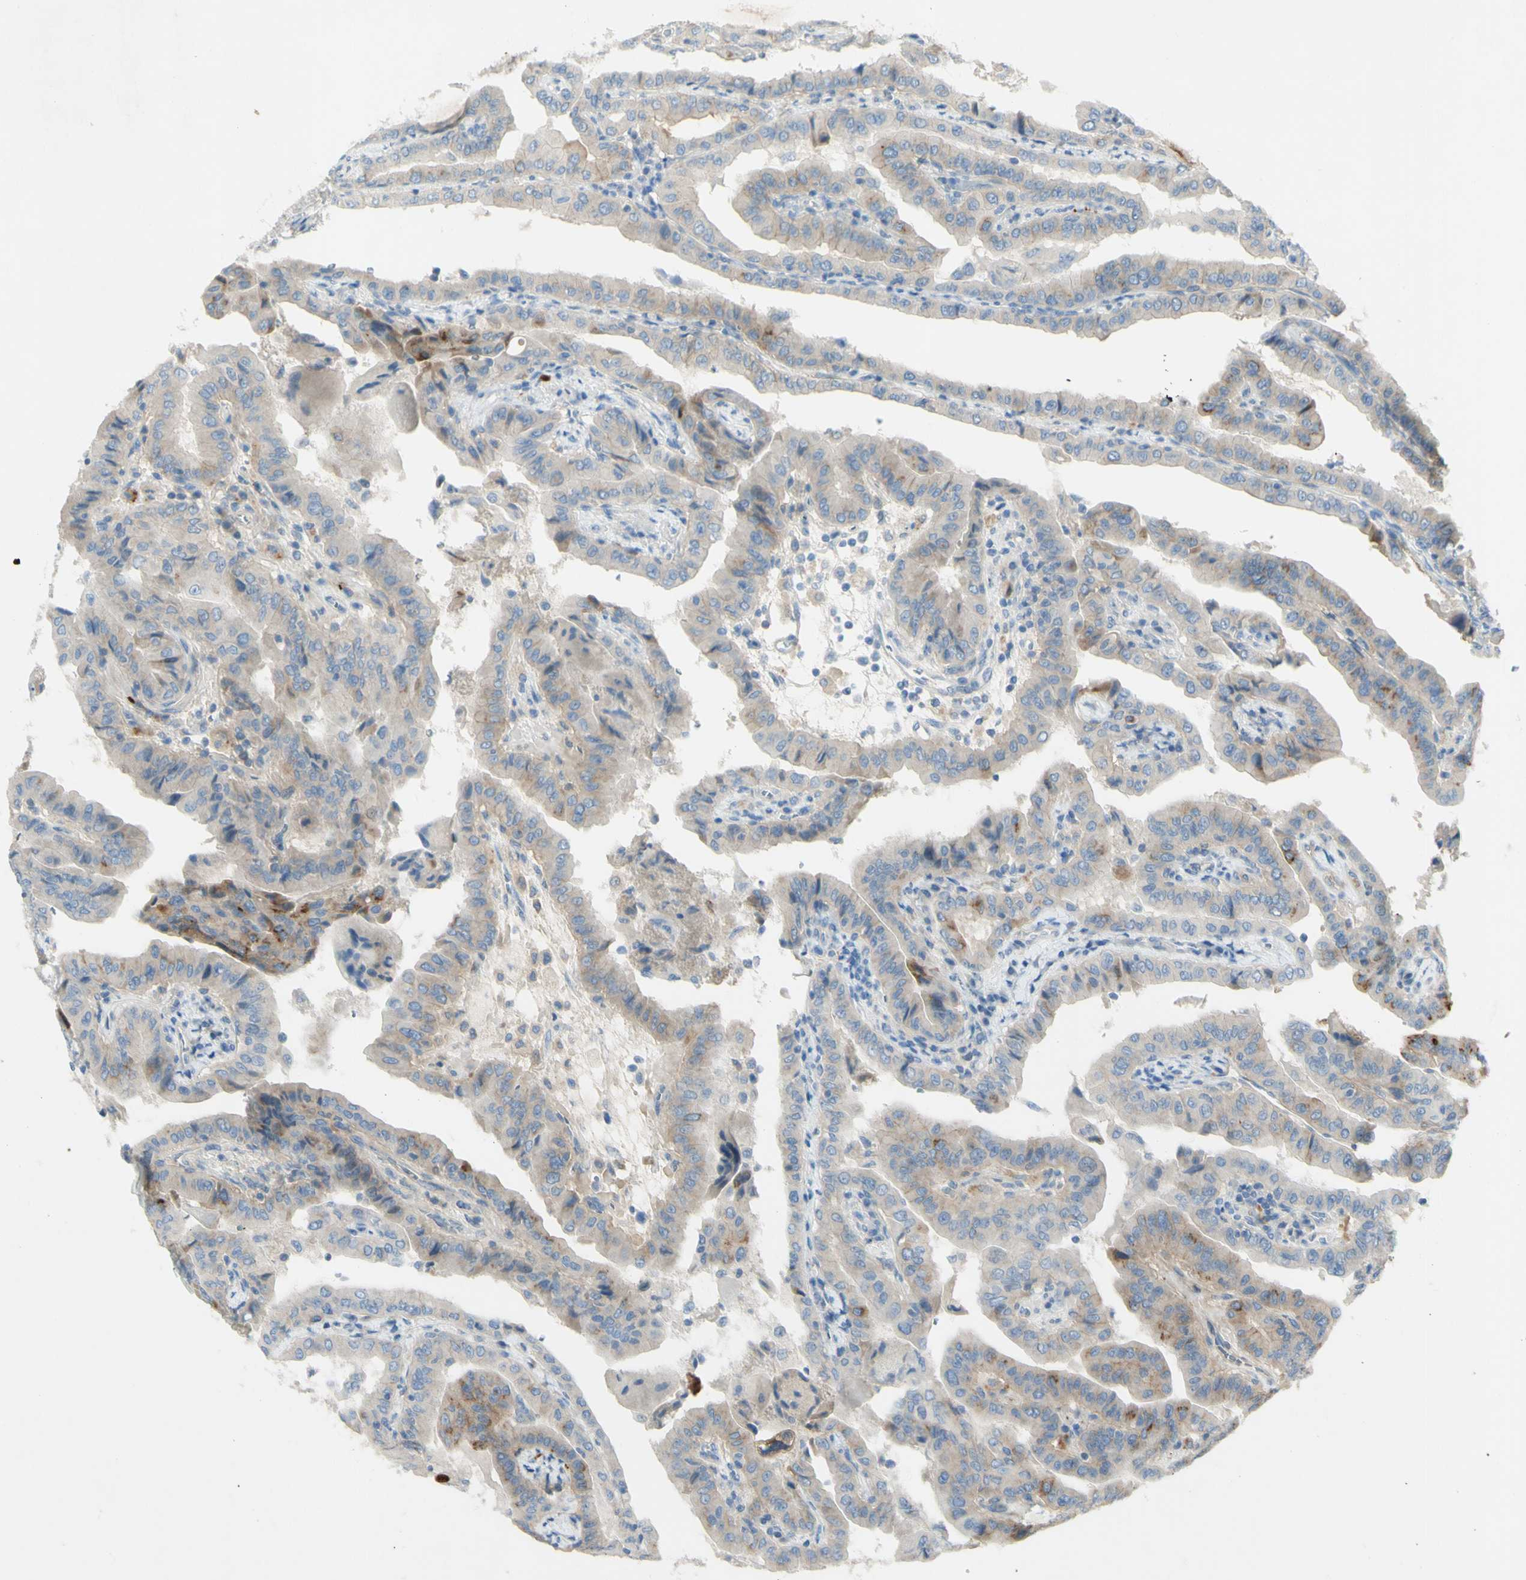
{"staining": {"intensity": "weak", "quantity": ">75%", "location": "cytoplasmic/membranous"}, "tissue": "thyroid cancer", "cell_type": "Tumor cells", "image_type": "cancer", "snomed": [{"axis": "morphology", "description": "Papillary adenocarcinoma, NOS"}, {"axis": "topography", "description": "Thyroid gland"}], "caption": "Immunohistochemical staining of human thyroid cancer exhibits weak cytoplasmic/membranous protein expression in about >75% of tumor cells. Immunohistochemistry stains the protein in brown and the nuclei are stained blue.", "gene": "GDF15", "patient": {"sex": "male", "age": 33}}